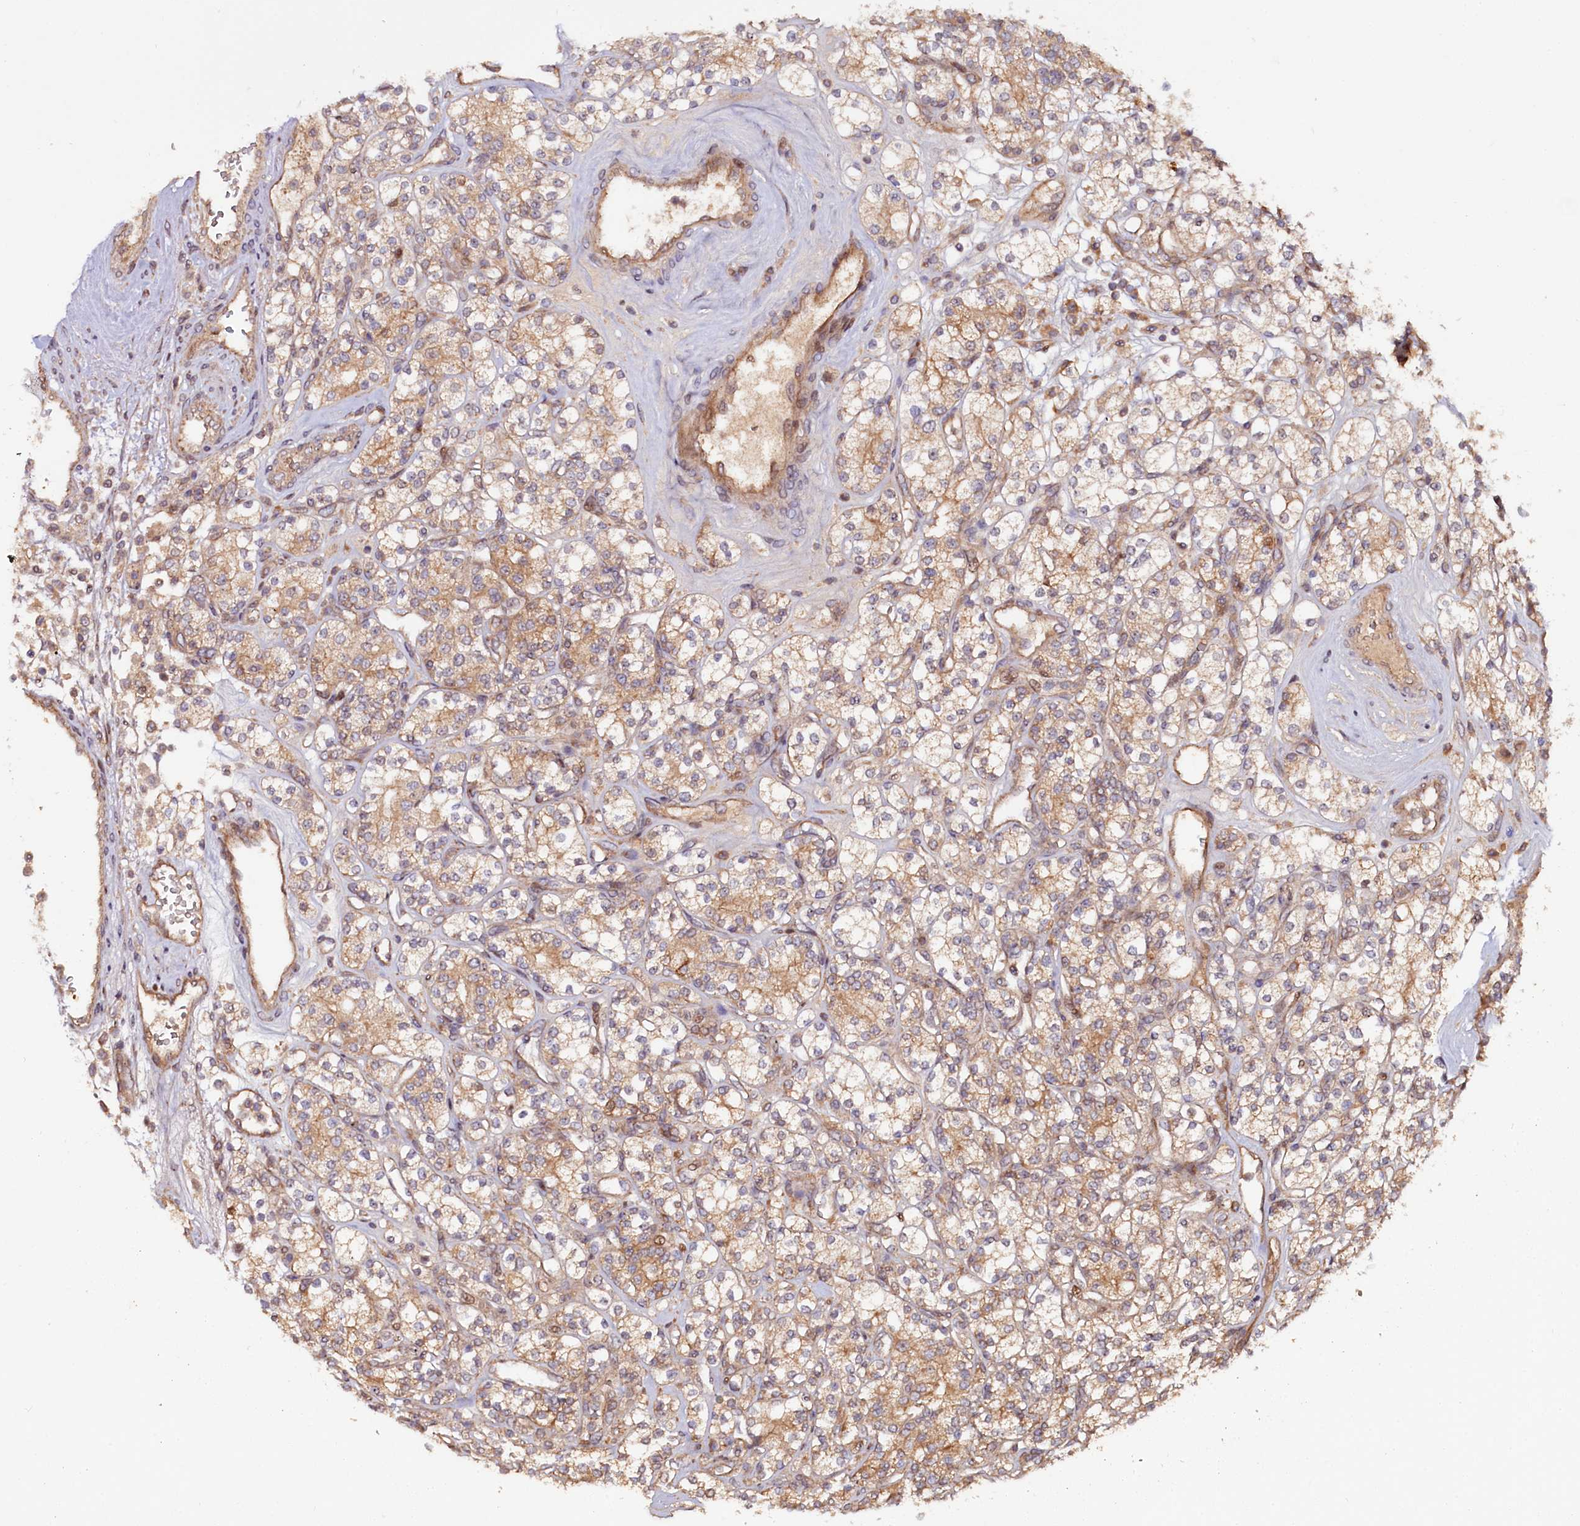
{"staining": {"intensity": "moderate", "quantity": ">75%", "location": "cytoplasmic/membranous"}, "tissue": "renal cancer", "cell_type": "Tumor cells", "image_type": "cancer", "snomed": [{"axis": "morphology", "description": "Adenocarcinoma, NOS"}, {"axis": "topography", "description": "Kidney"}], "caption": "Renal adenocarcinoma tissue displays moderate cytoplasmic/membranous positivity in approximately >75% of tumor cells, visualized by immunohistochemistry.", "gene": "NEDD1", "patient": {"sex": "male", "age": 77}}